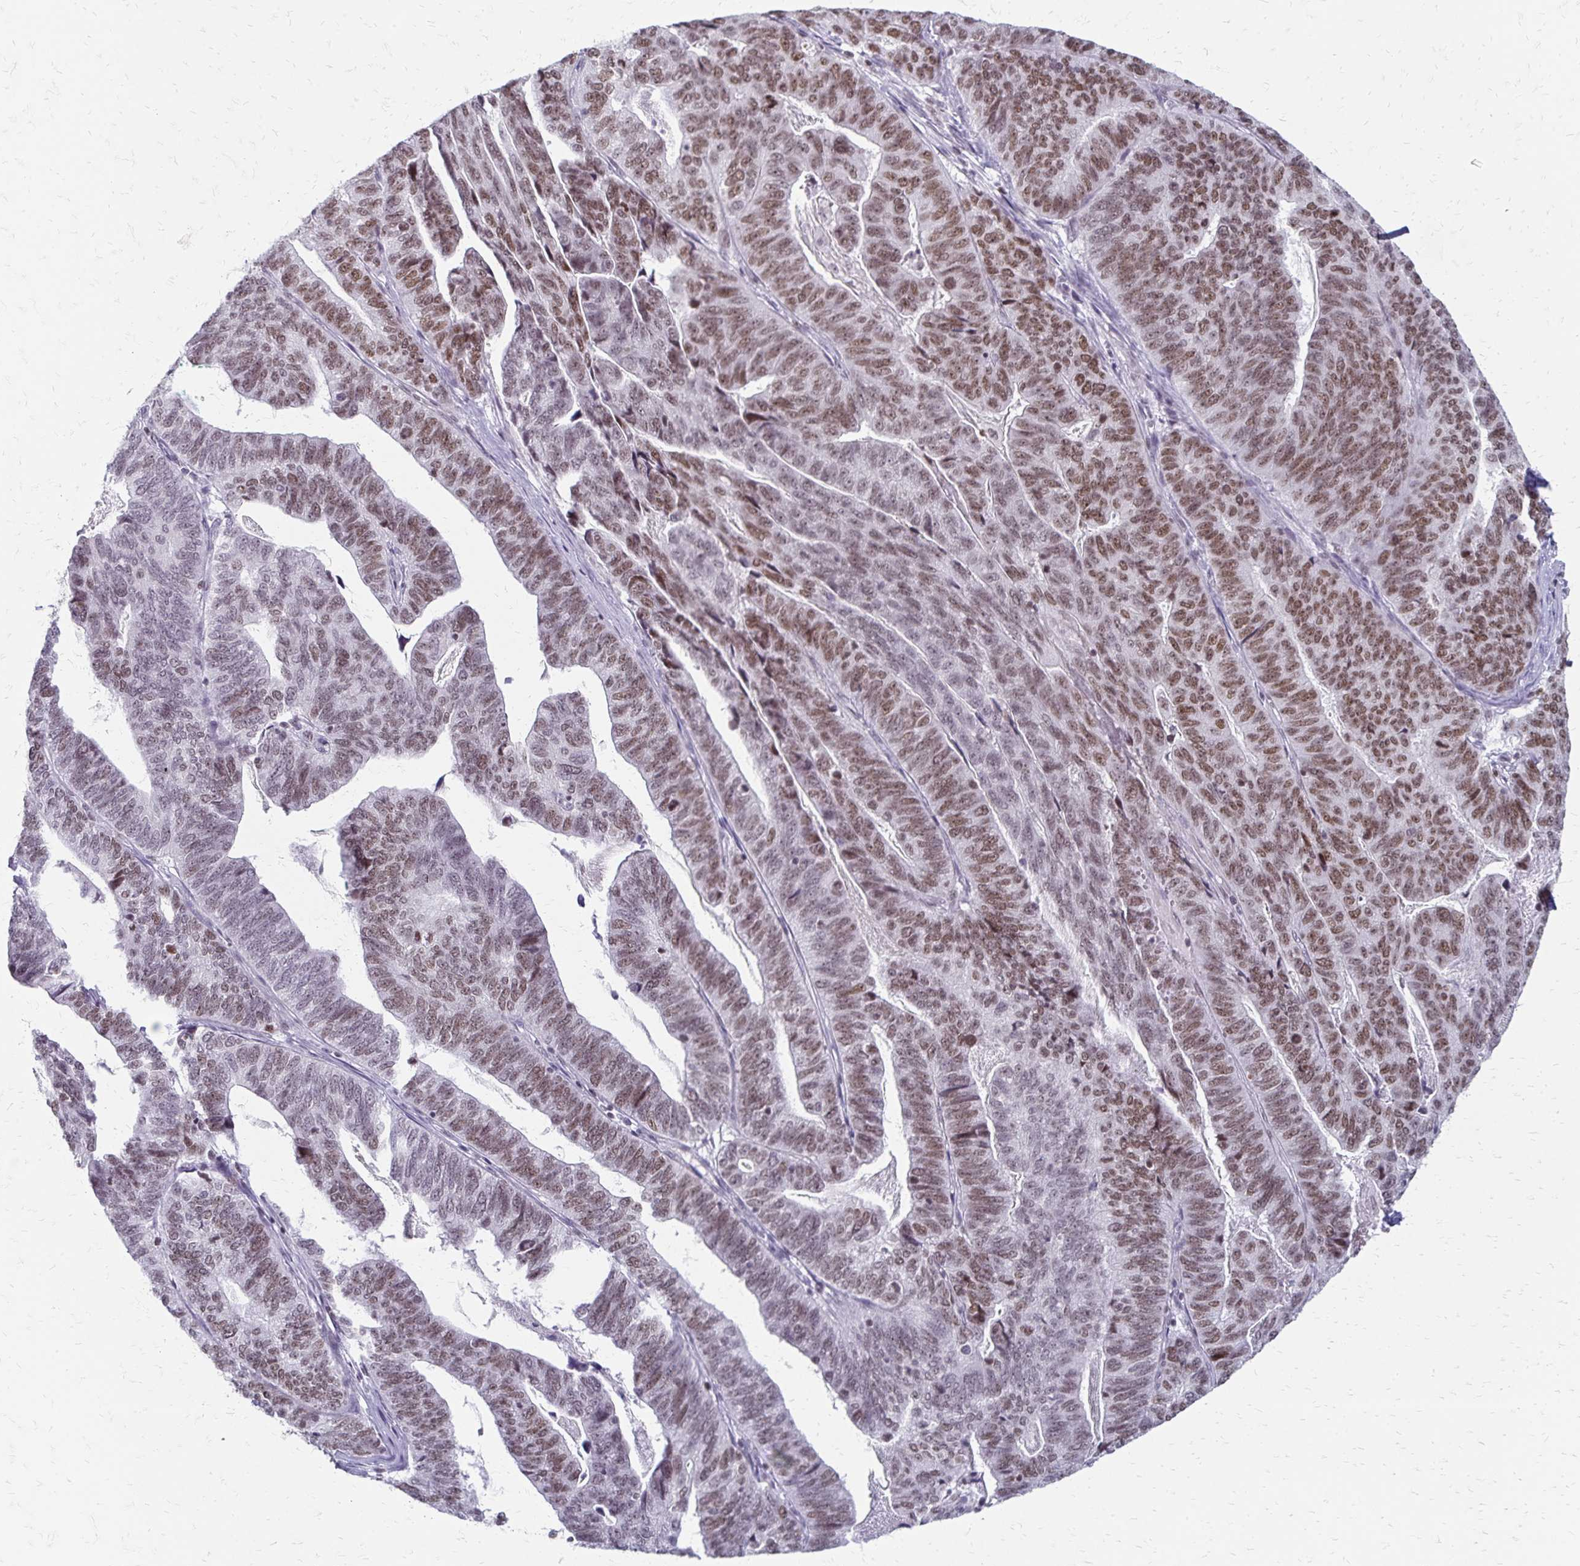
{"staining": {"intensity": "moderate", "quantity": ">75%", "location": "nuclear"}, "tissue": "stomach cancer", "cell_type": "Tumor cells", "image_type": "cancer", "snomed": [{"axis": "morphology", "description": "Adenocarcinoma, NOS"}, {"axis": "topography", "description": "Stomach, upper"}], "caption": "Protein analysis of stomach cancer (adenocarcinoma) tissue demonstrates moderate nuclear staining in about >75% of tumor cells.", "gene": "EED", "patient": {"sex": "female", "age": 67}}